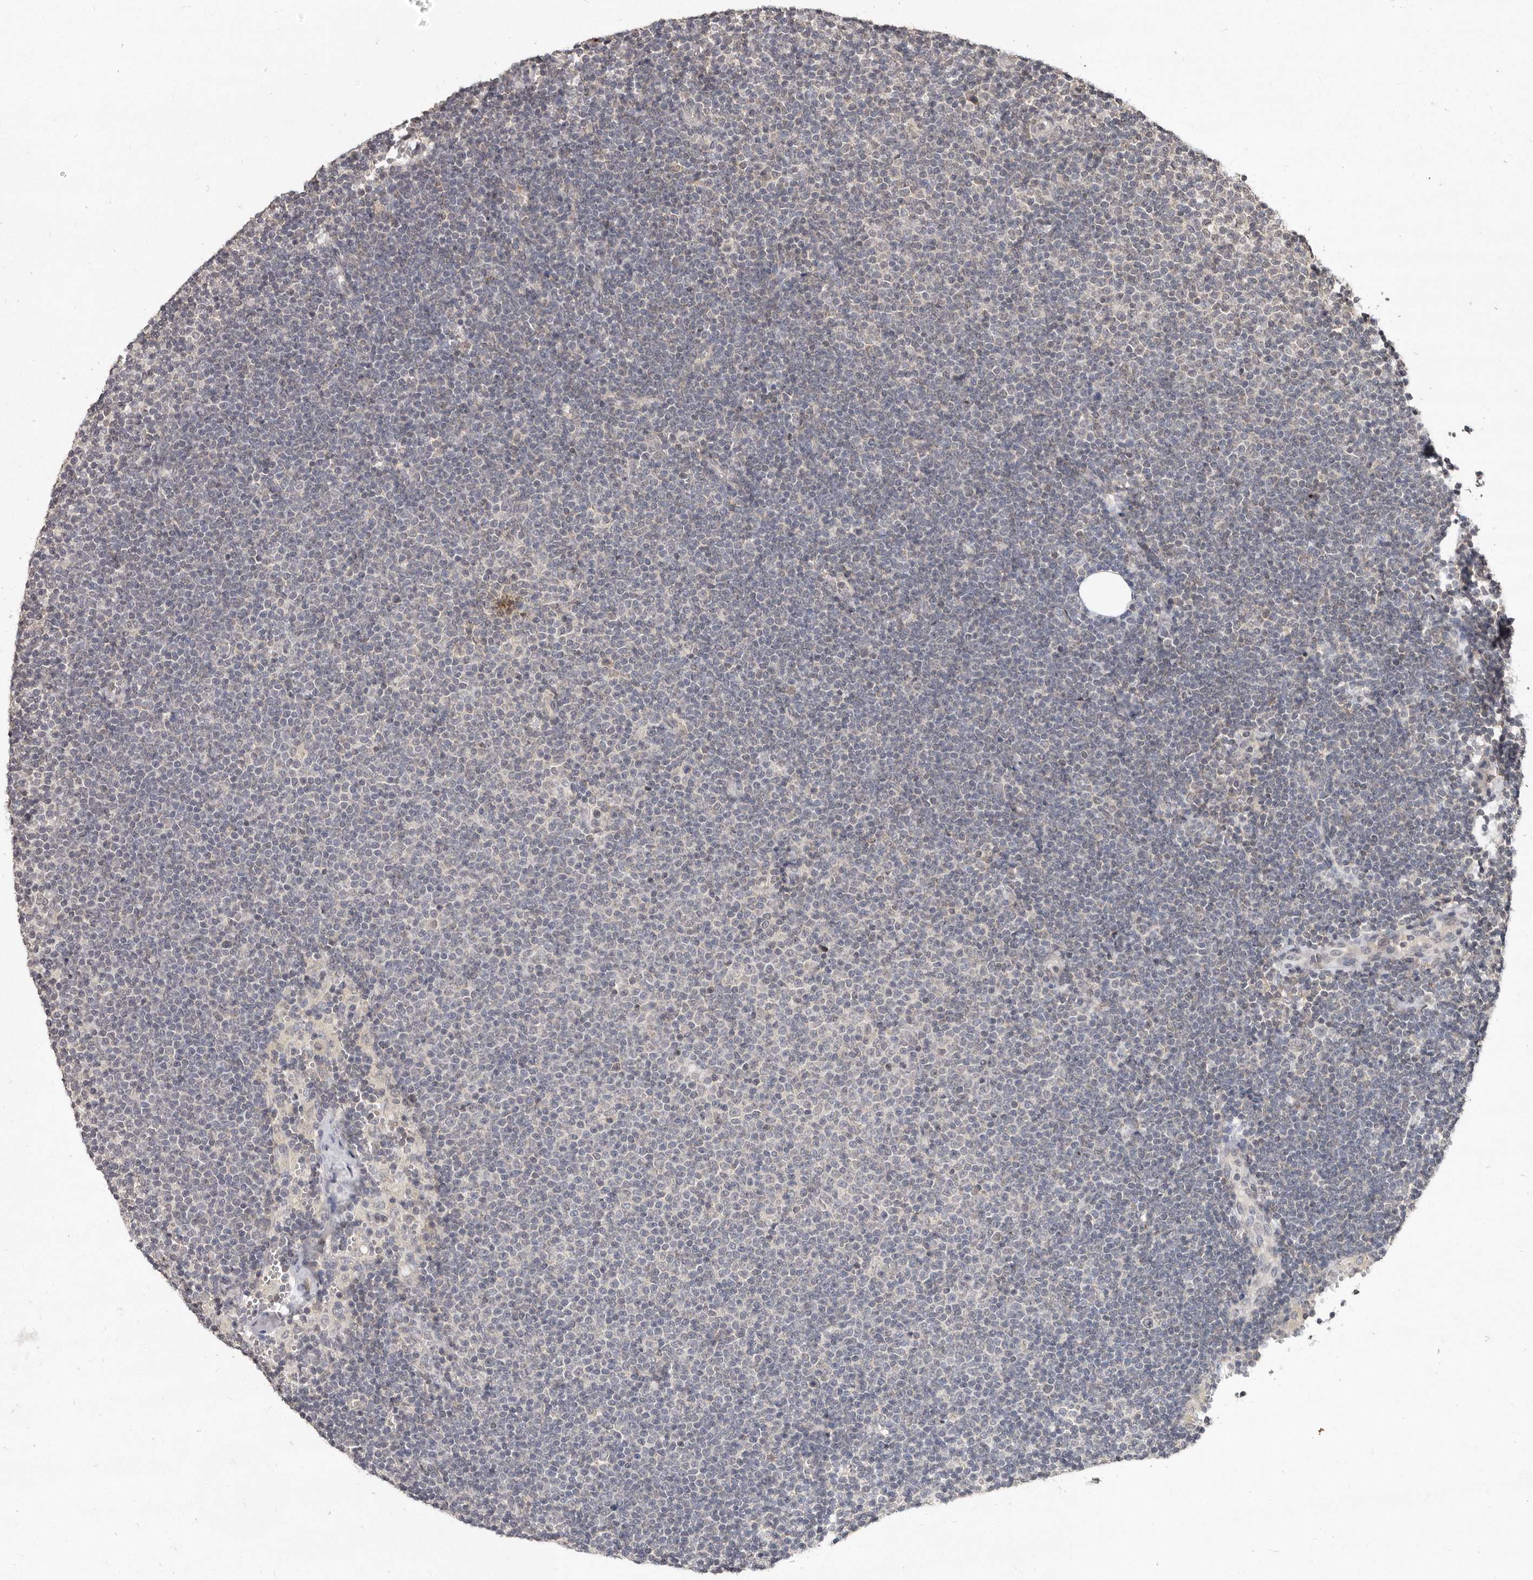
{"staining": {"intensity": "negative", "quantity": "none", "location": "none"}, "tissue": "lymphoma", "cell_type": "Tumor cells", "image_type": "cancer", "snomed": [{"axis": "morphology", "description": "Malignant lymphoma, non-Hodgkin's type, Low grade"}, {"axis": "topography", "description": "Lymph node"}], "caption": "A micrograph of low-grade malignant lymphoma, non-Hodgkin's type stained for a protein reveals no brown staining in tumor cells.", "gene": "LINGO2", "patient": {"sex": "female", "age": 53}}